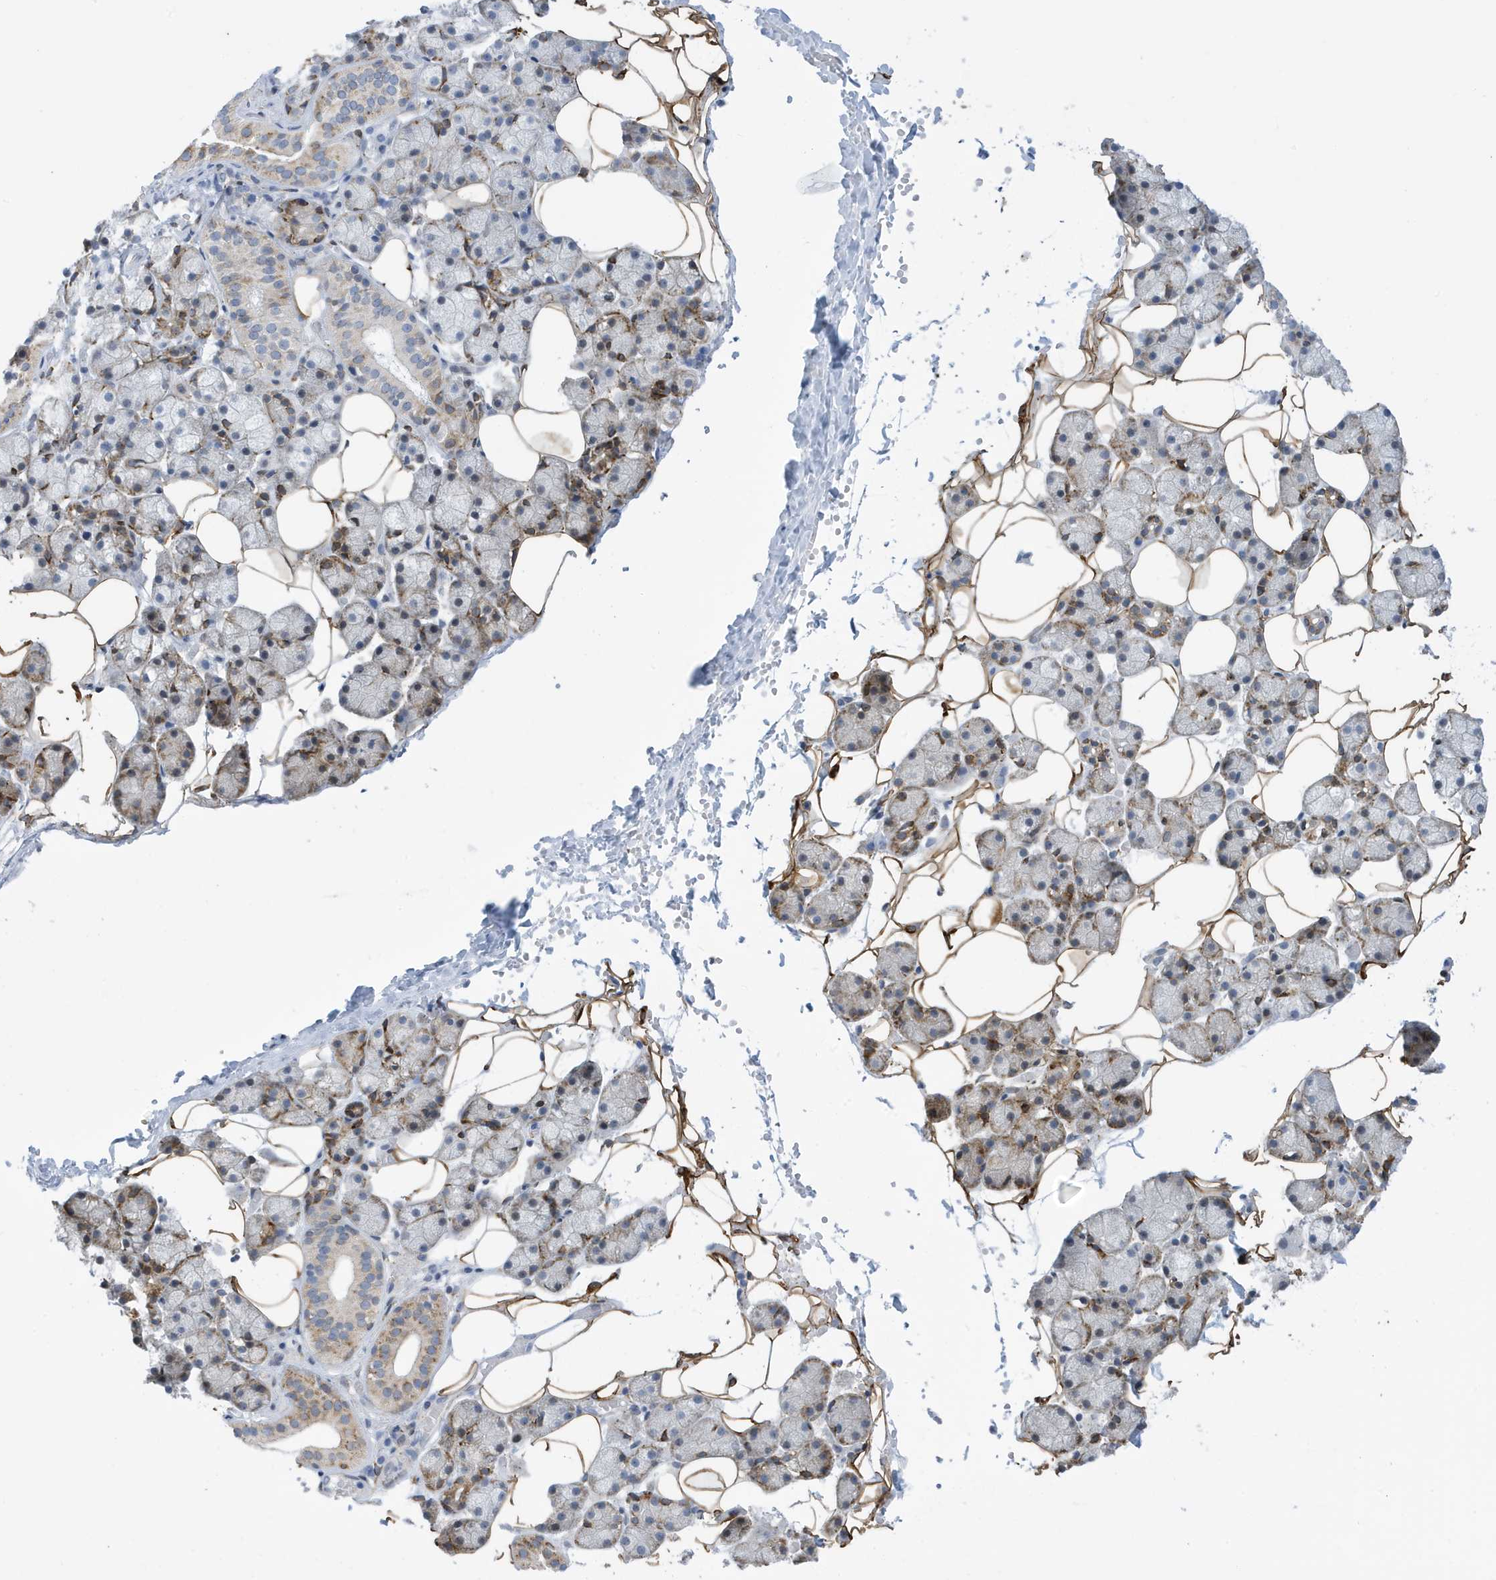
{"staining": {"intensity": "moderate", "quantity": "<25%", "location": "cytoplasmic/membranous"}, "tissue": "salivary gland", "cell_type": "Glandular cells", "image_type": "normal", "snomed": [{"axis": "morphology", "description": "Normal tissue, NOS"}, {"axis": "topography", "description": "Salivary gland"}], "caption": "An image of salivary gland stained for a protein shows moderate cytoplasmic/membranous brown staining in glandular cells. The protein of interest is stained brown, and the nuclei are stained in blue (DAB (3,3'-diaminobenzidine) IHC with brightfield microscopy, high magnification).", "gene": "SEMA3F", "patient": {"sex": "female", "age": 33}}